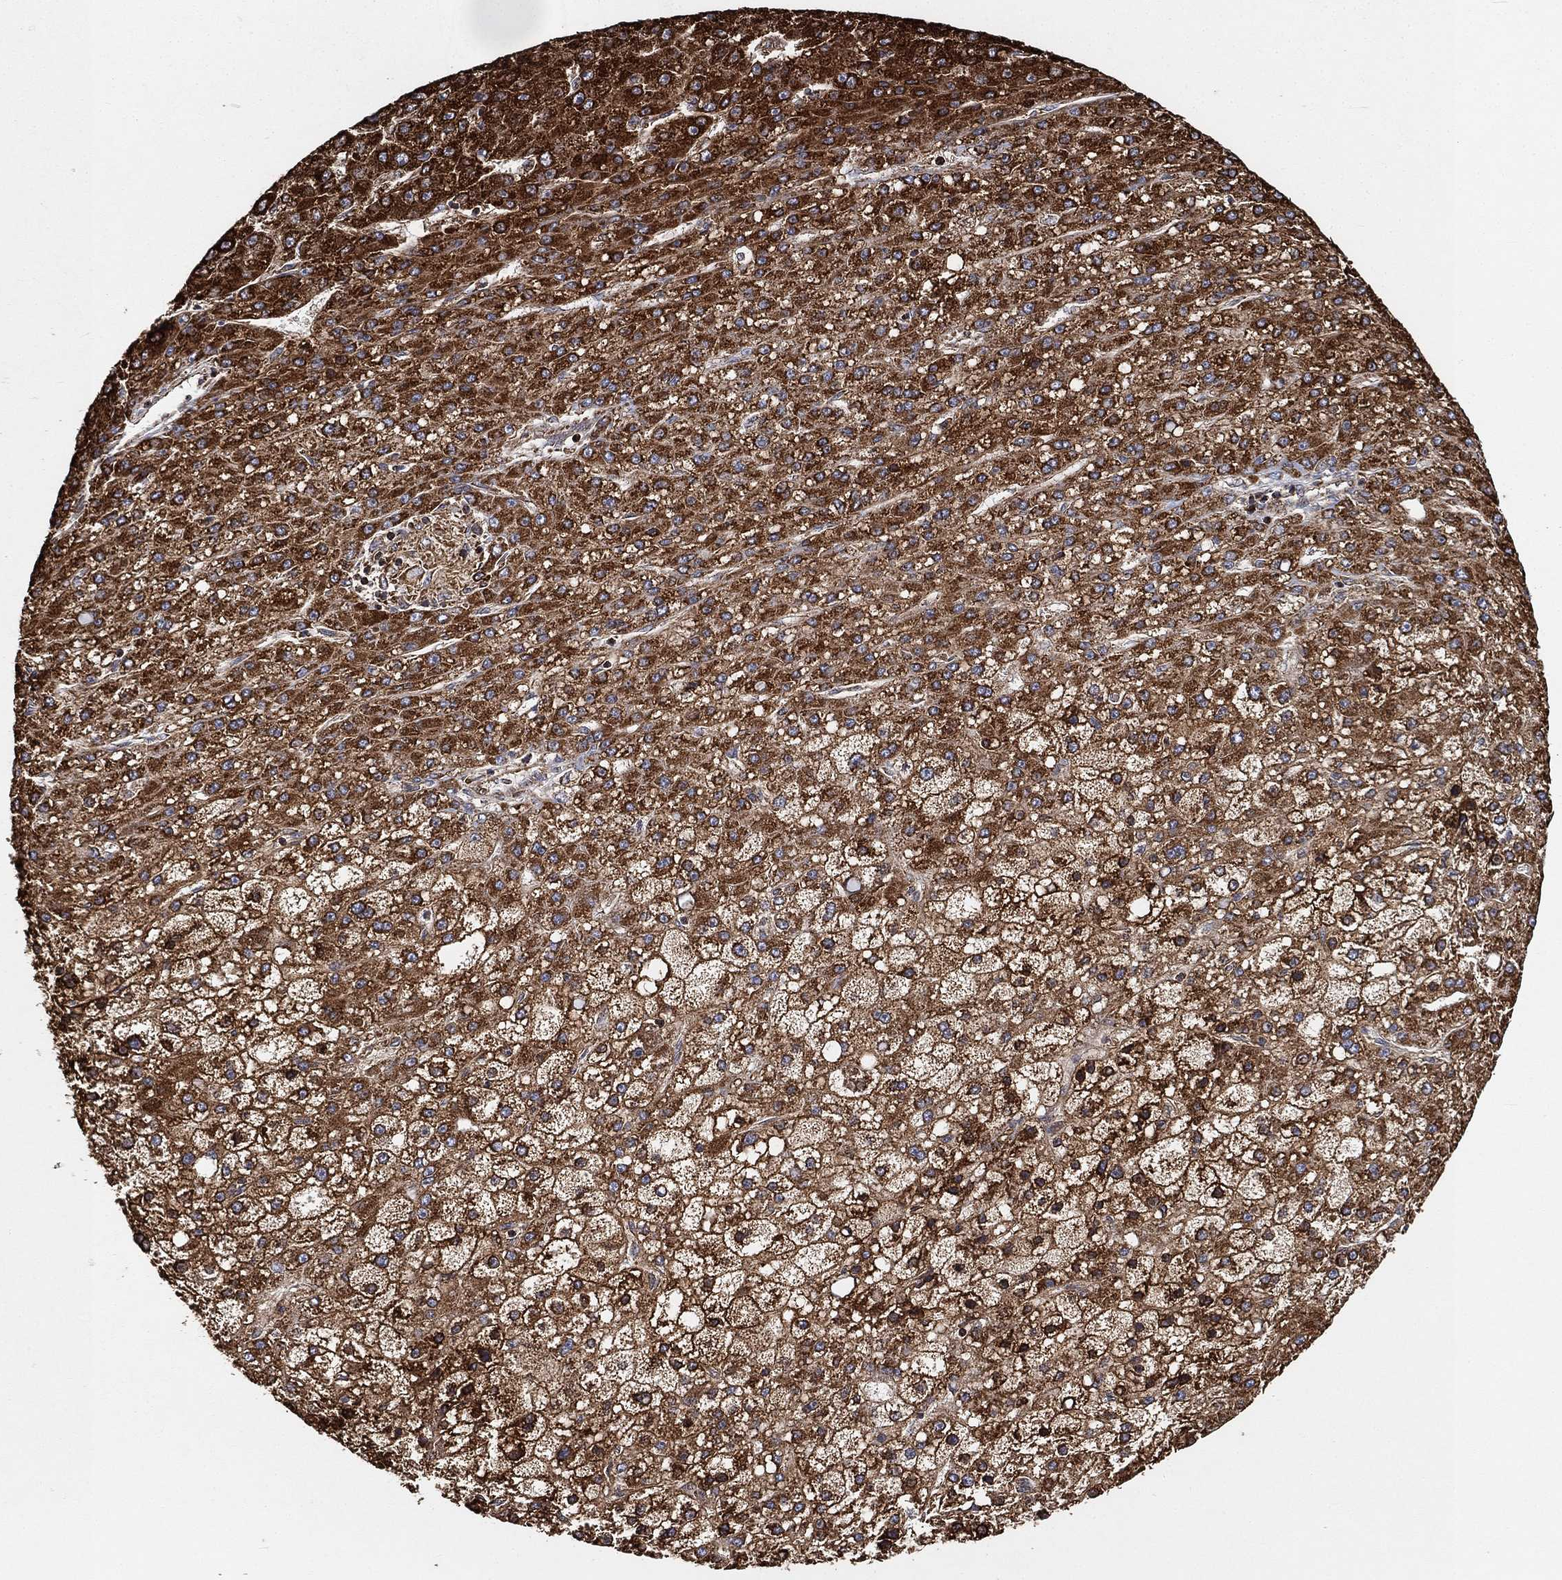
{"staining": {"intensity": "strong", "quantity": ">75%", "location": "cytoplasmic/membranous"}, "tissue": "liver cancer", "cell_type": "Tumor cells", "image_type": "cancer", "snomed": [{"axis": "morphology", "description": "Carcinoma, Hepatocellular, NOS"}, {"axis": "topography", "description": "Liver"}], "caption": "Immunohistochemistry (IHC) staining of liver hepatocellular carcinoma, which exhibits high levels of strong cytoplasmic/membranous expression in approximately >75% of tumor cells indicating strong cytoplasmic/membranous protein expression. The staining was performed using DAB (brown) for protein detection and nuclei were counterstained in hematoxylin (blue).", "gene": "SLC38A7", "patient": {"sex": "male", "age": 67}}